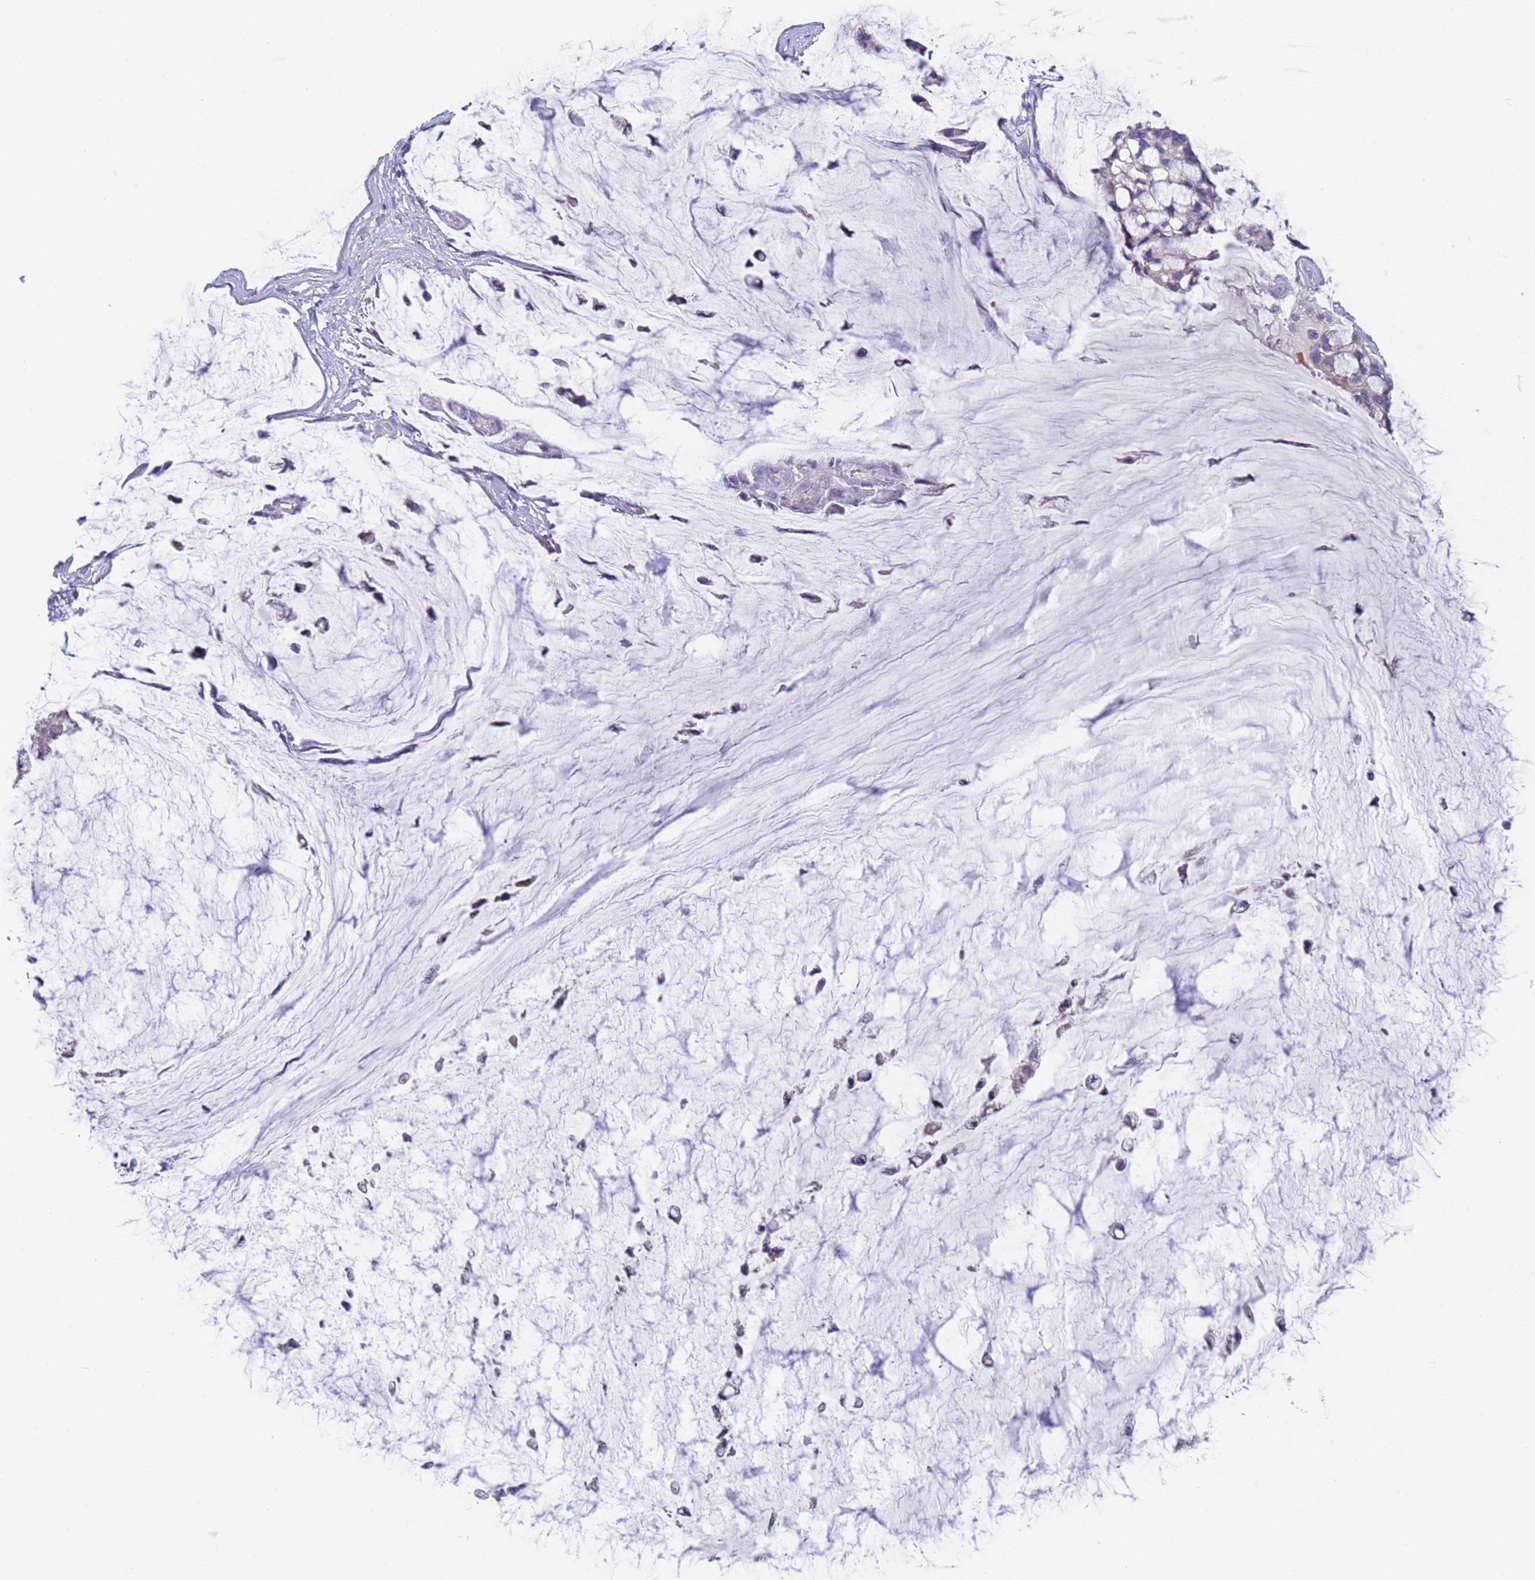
{"staining": {"intensity": "negative", "quantity": "none", "location": "none"}, "tissue": "ovarian cancer", "cell_type": "Tumor cells", "image_type": "cancer", "snomed": [{"axis": "morphology", "description": "Cystadenocarcinoma, mucinous, NOS"}, {"axis": "topography", "description": "Ovary"}], "caption": "High magnification brightfield microscopy of ovarian cancer stained with DAB (3,3'-diaminobenzidine) (brown) and counterstained with hematoxylin (blue): tumor cells show no significant staining.", "gene": "CR1", "patient": {"sex": "female", "age": 39}}